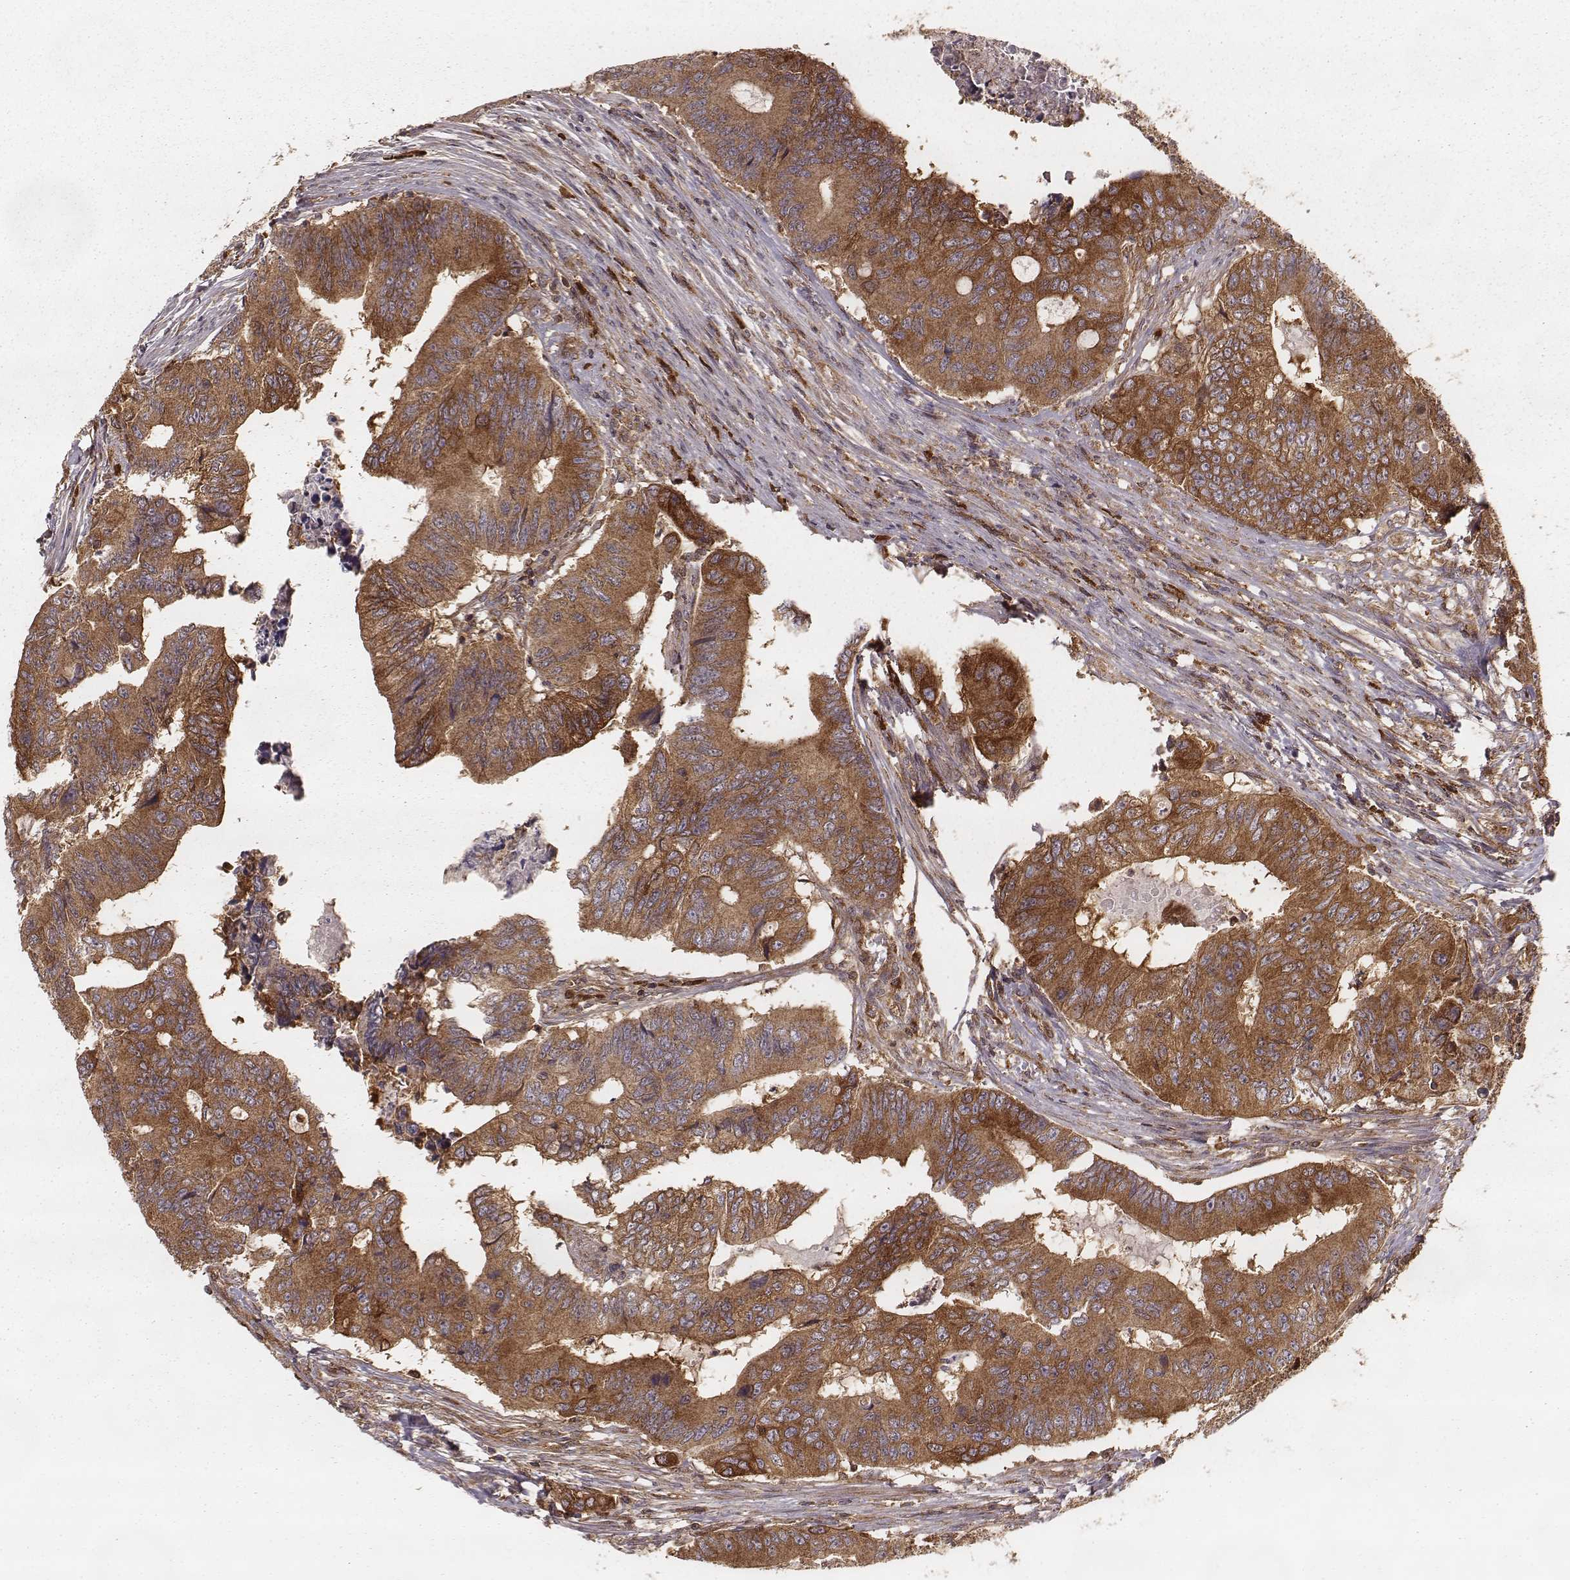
{"staining": {"intensity": "moderate", "quantity": ">75%", "location": "cytoplasmic/membranous"}, "tissue": "colorectal cancer", "cell_type": "Tumor cells", "image_type": "cancer", "snomed": [{"axis": "morphology", "description": "Adenocarcinoma, NOS"}, {"axis": "topography", "description": "Colon"}], "caption": "Colorectal cancer was stained to show a protein in brown. There is medium levels of moderate cytoplasmic/membranous positivity in approximately >75% of tumor cells. Using DAB (brown) and hematoxylin (blue) stains, captured at high magnification using brightfield microscopy.", "gene": "CARS1", "patient": {"sex": "male", "age": 53}}